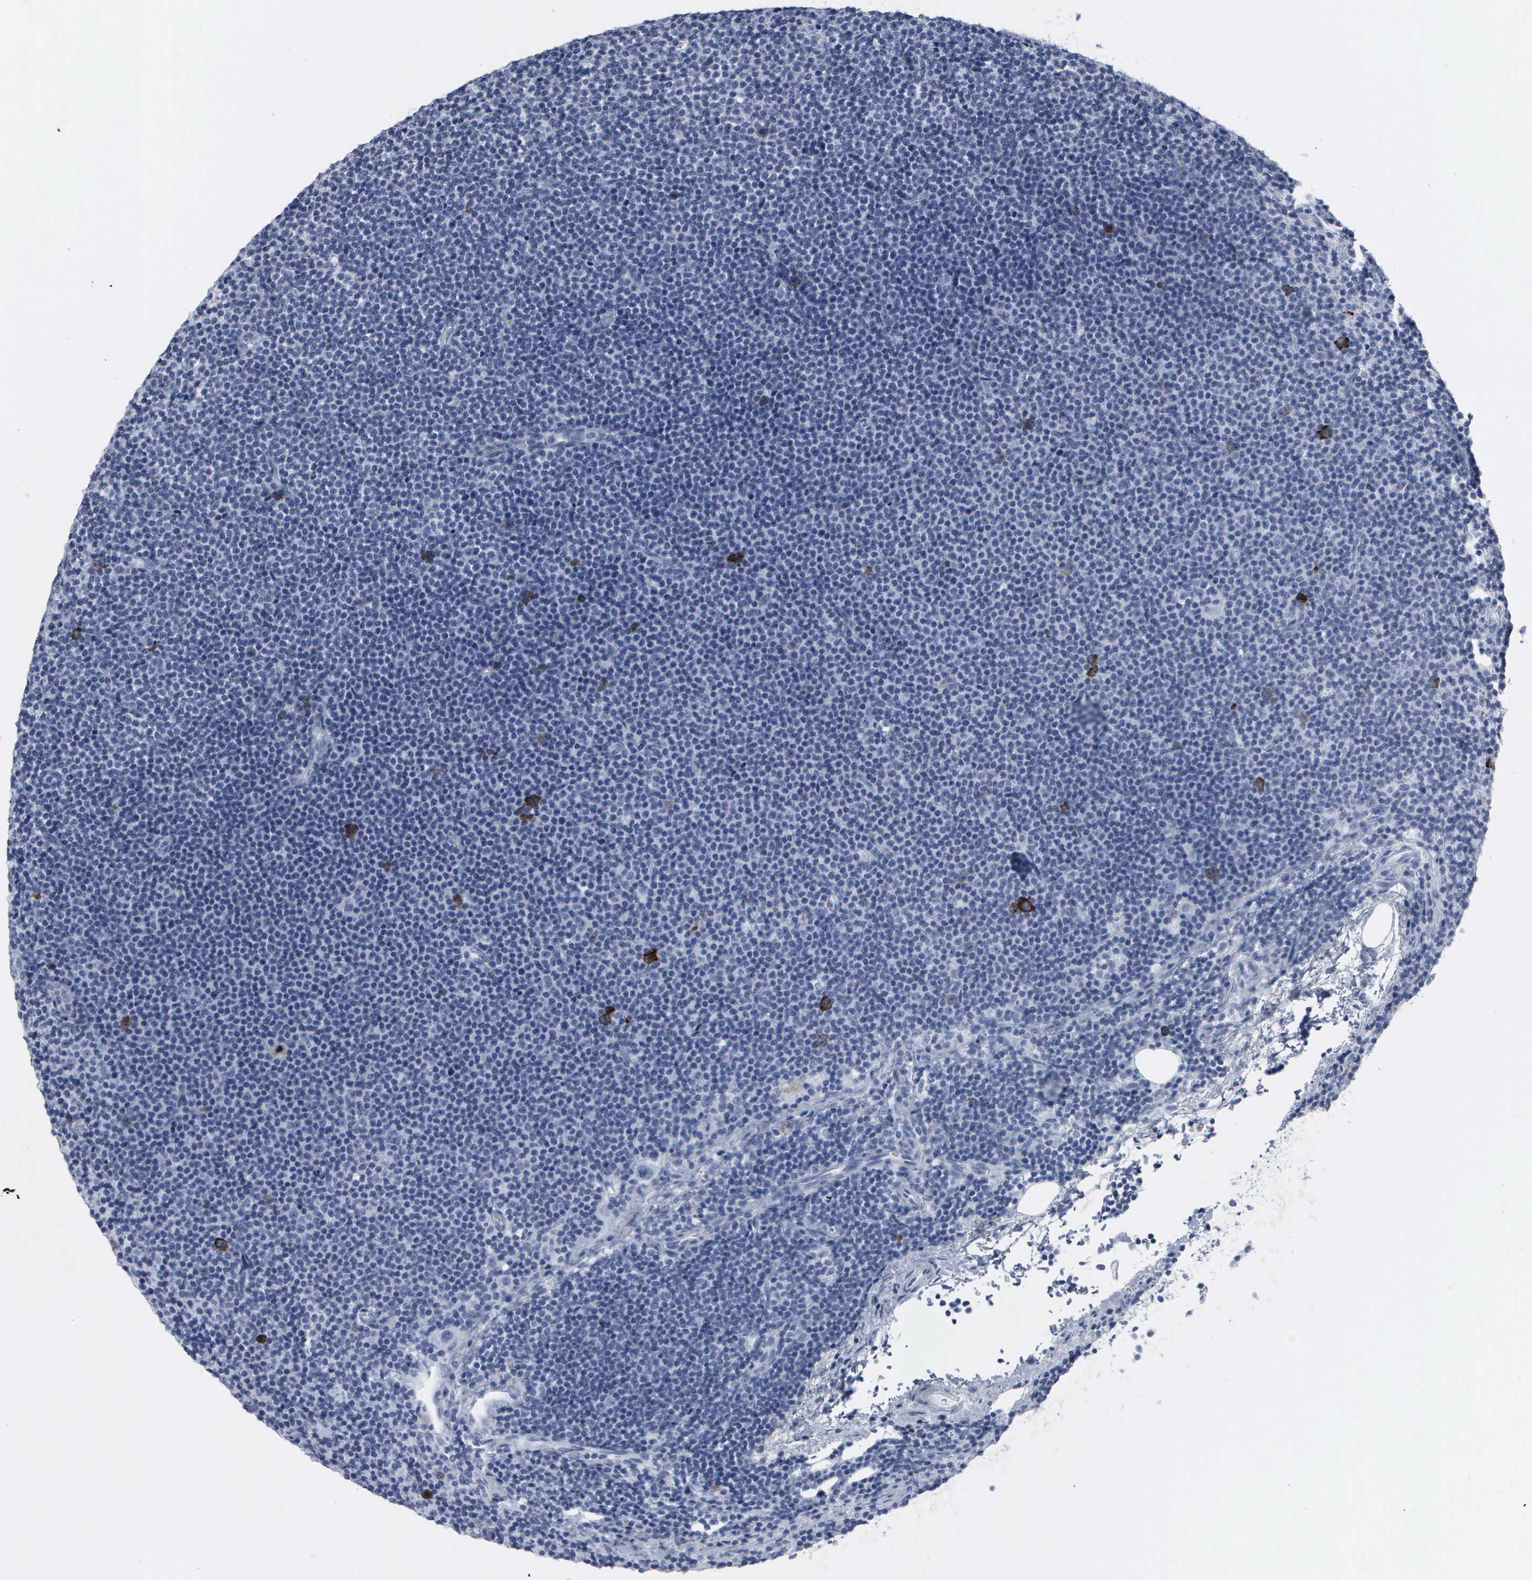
{"staining": {"intensity": "moderate", "quantity": "<25%", "location": "cytoplasmic/membranous,nuclear"}, "tissue": "lymphoma", "cell_type": "Tumor cells", "image_type": "cancer", "snomed": [{"axis": "morphology", "description": "Malignant lymphoma, non-Hodgkin's type, Low grade"}, {"axis": "topography", "description": "Lymph node"}], "caption": "DAB immunohistochemical staining of human low-grade malignant lymphoma, non-Hodgkin's type exhibits moderate cytoplasmic/membranous and nuclear protein positivity in approximately <25% of tumor cells. (IHC, brightfield microscopy, high magnification).", "gene": "CCNB1", "patient": {"sex": "female", "age": 69}}